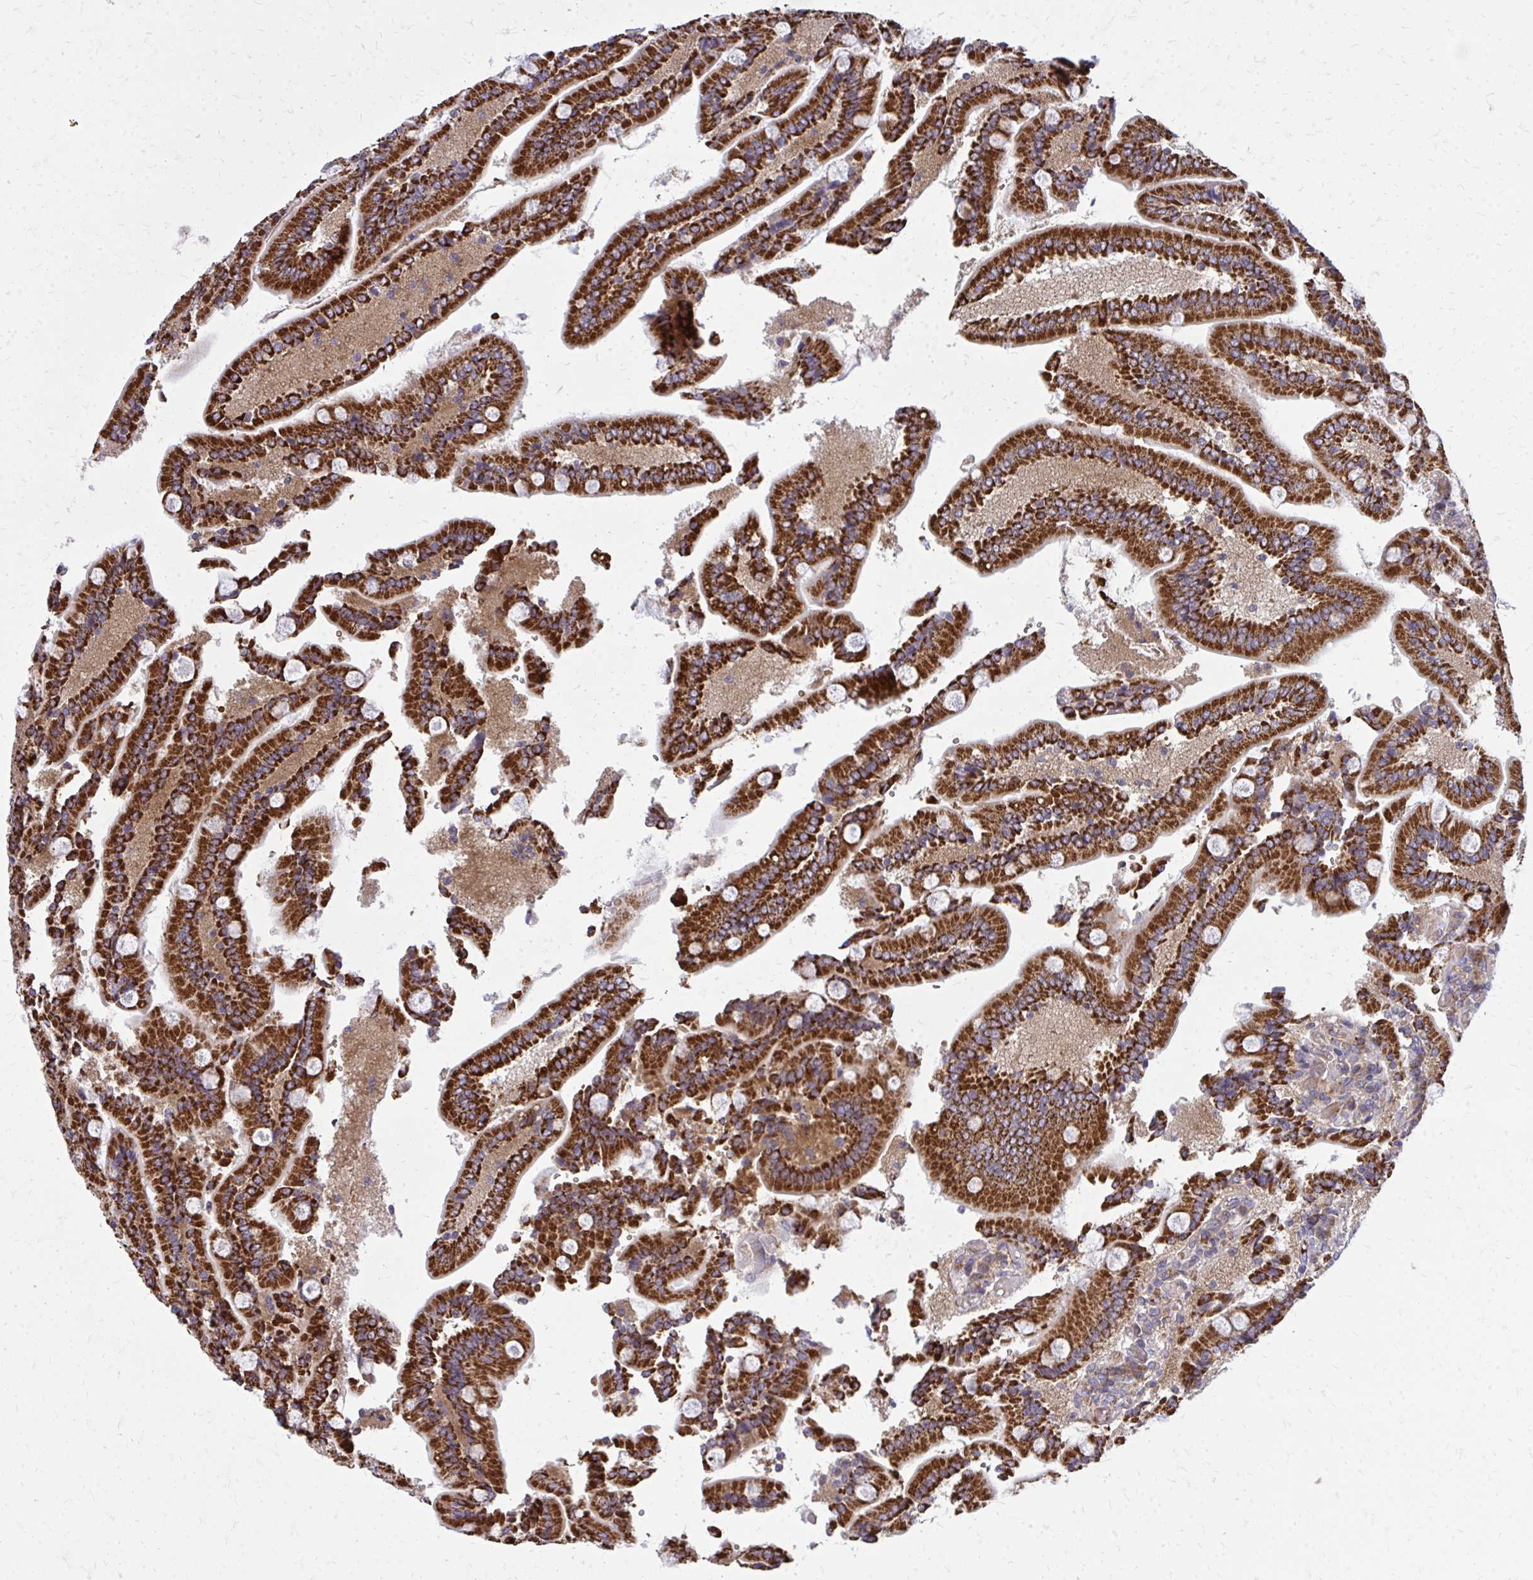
{"staining": {"intensity": "strong", "quantity": ">75%", "location": "cytoplasmic/membranous"}, "tissue": "duodenum", "cell_type": "Glandular cells", "image_type": "normal", "snomed": [{"axis": "morphology", "description": "Normal tissue, NOS"}, {"axis": "topography", "description": "Duodenum"}], "caption": "A micrograph of human duodenum stained for a protein shows strong cytoplasmic/membranous brown staining in glandular cells. (DAB (3,3'-diaminobenzidine) = brown stain, brightfield microscopy at high magnification).", "gene": "PDK4", "patient": {"sex": "female", "age": 62}}